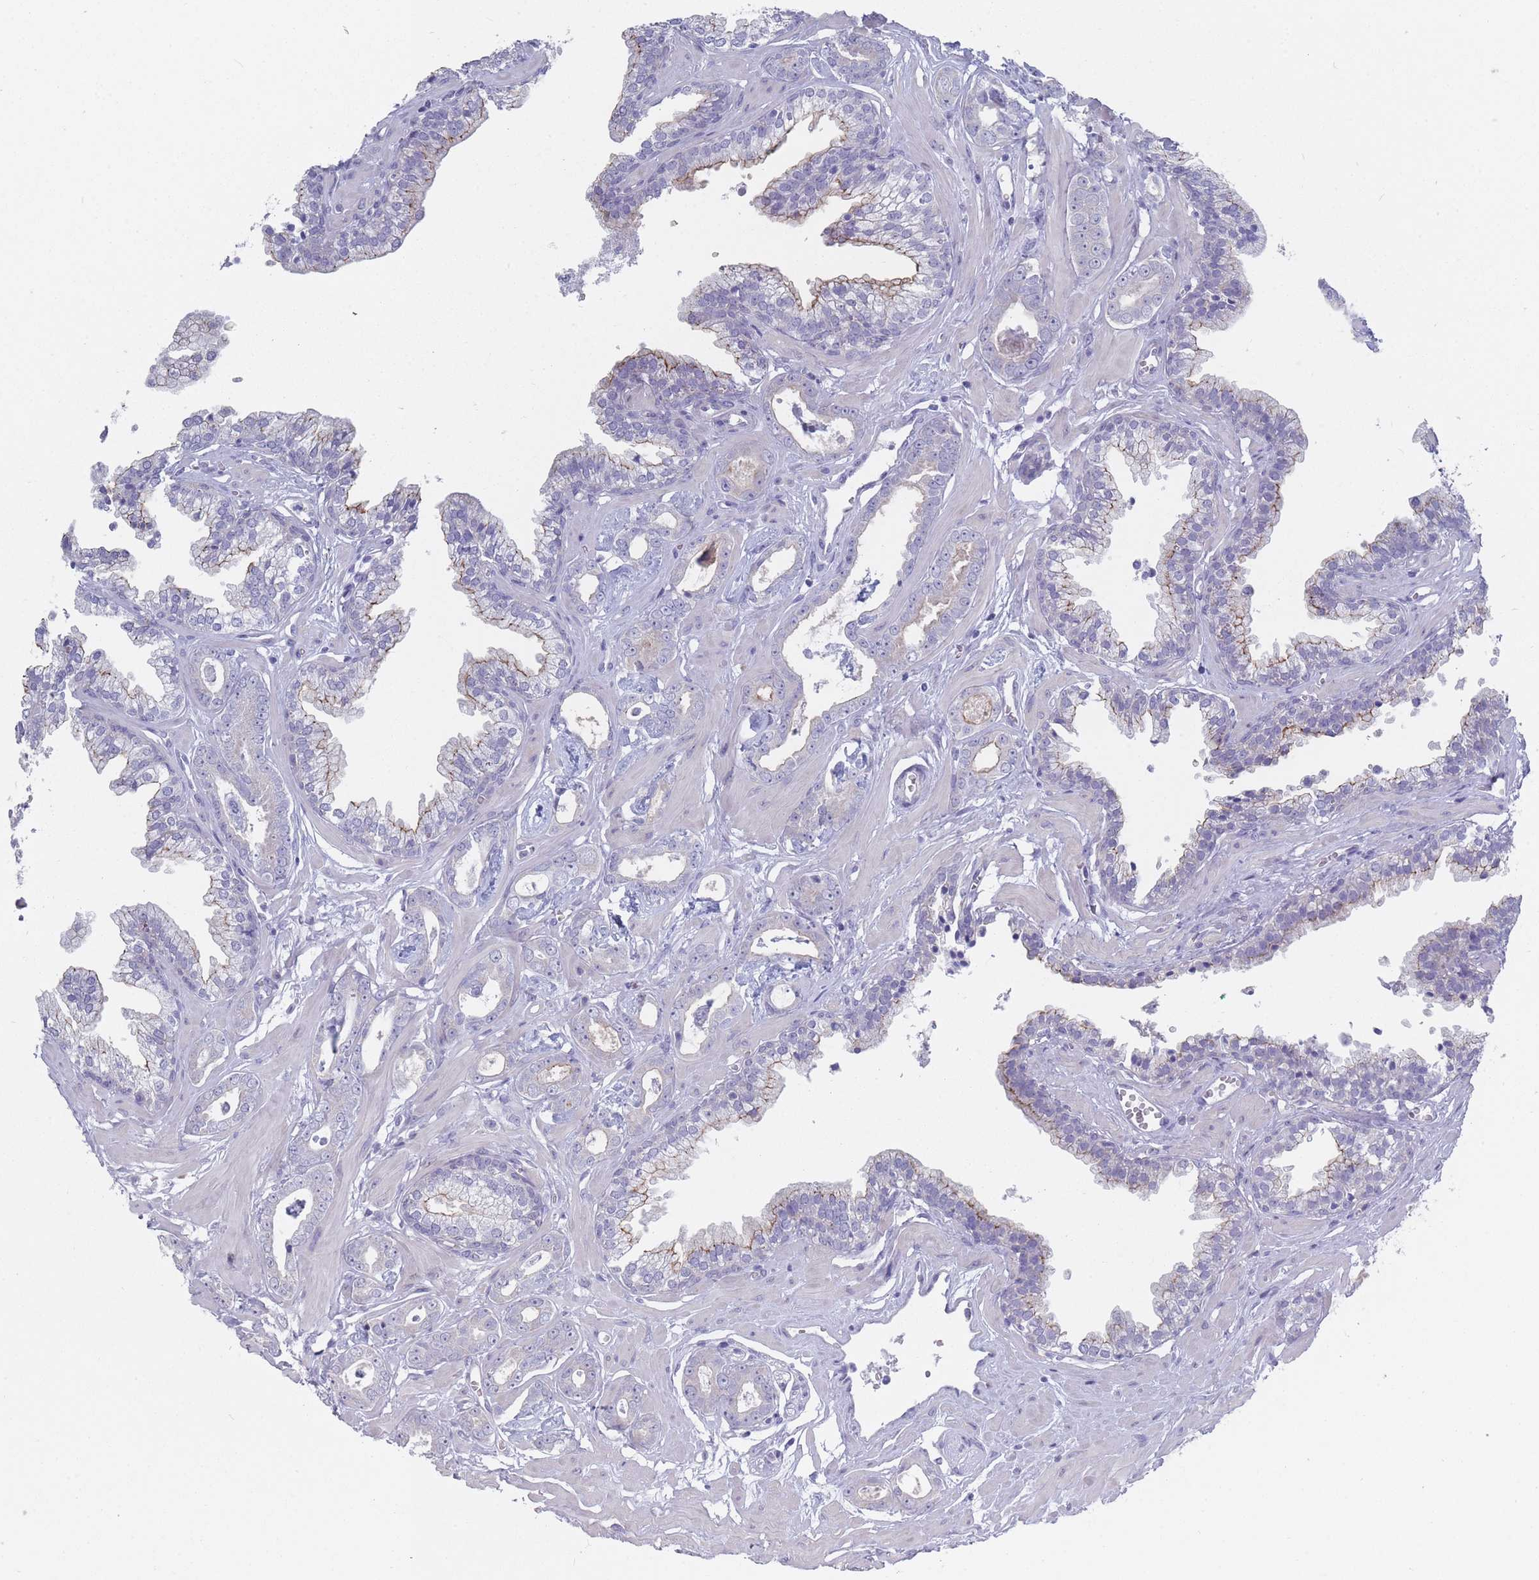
{"staining": {"intensity": "negative", "quantity": "none", "location": "none"}, "tissue": "prostate cancer", "cell_type": "Tumor cells", "image_type": "cancer", "snomed": [{"axis": "morphology", "description": "Adenocarcinoma, Low grade"}, {"axis": "topography", "description": "Prostate"}], "caption": "Immunohistochemistry (IHC) photomicrograph of prostate cancer stained for a protein (brown), which displays no staining in tumor cells.", "gene": "PIGU", "patient": {"sex": "male", "age": 60}}